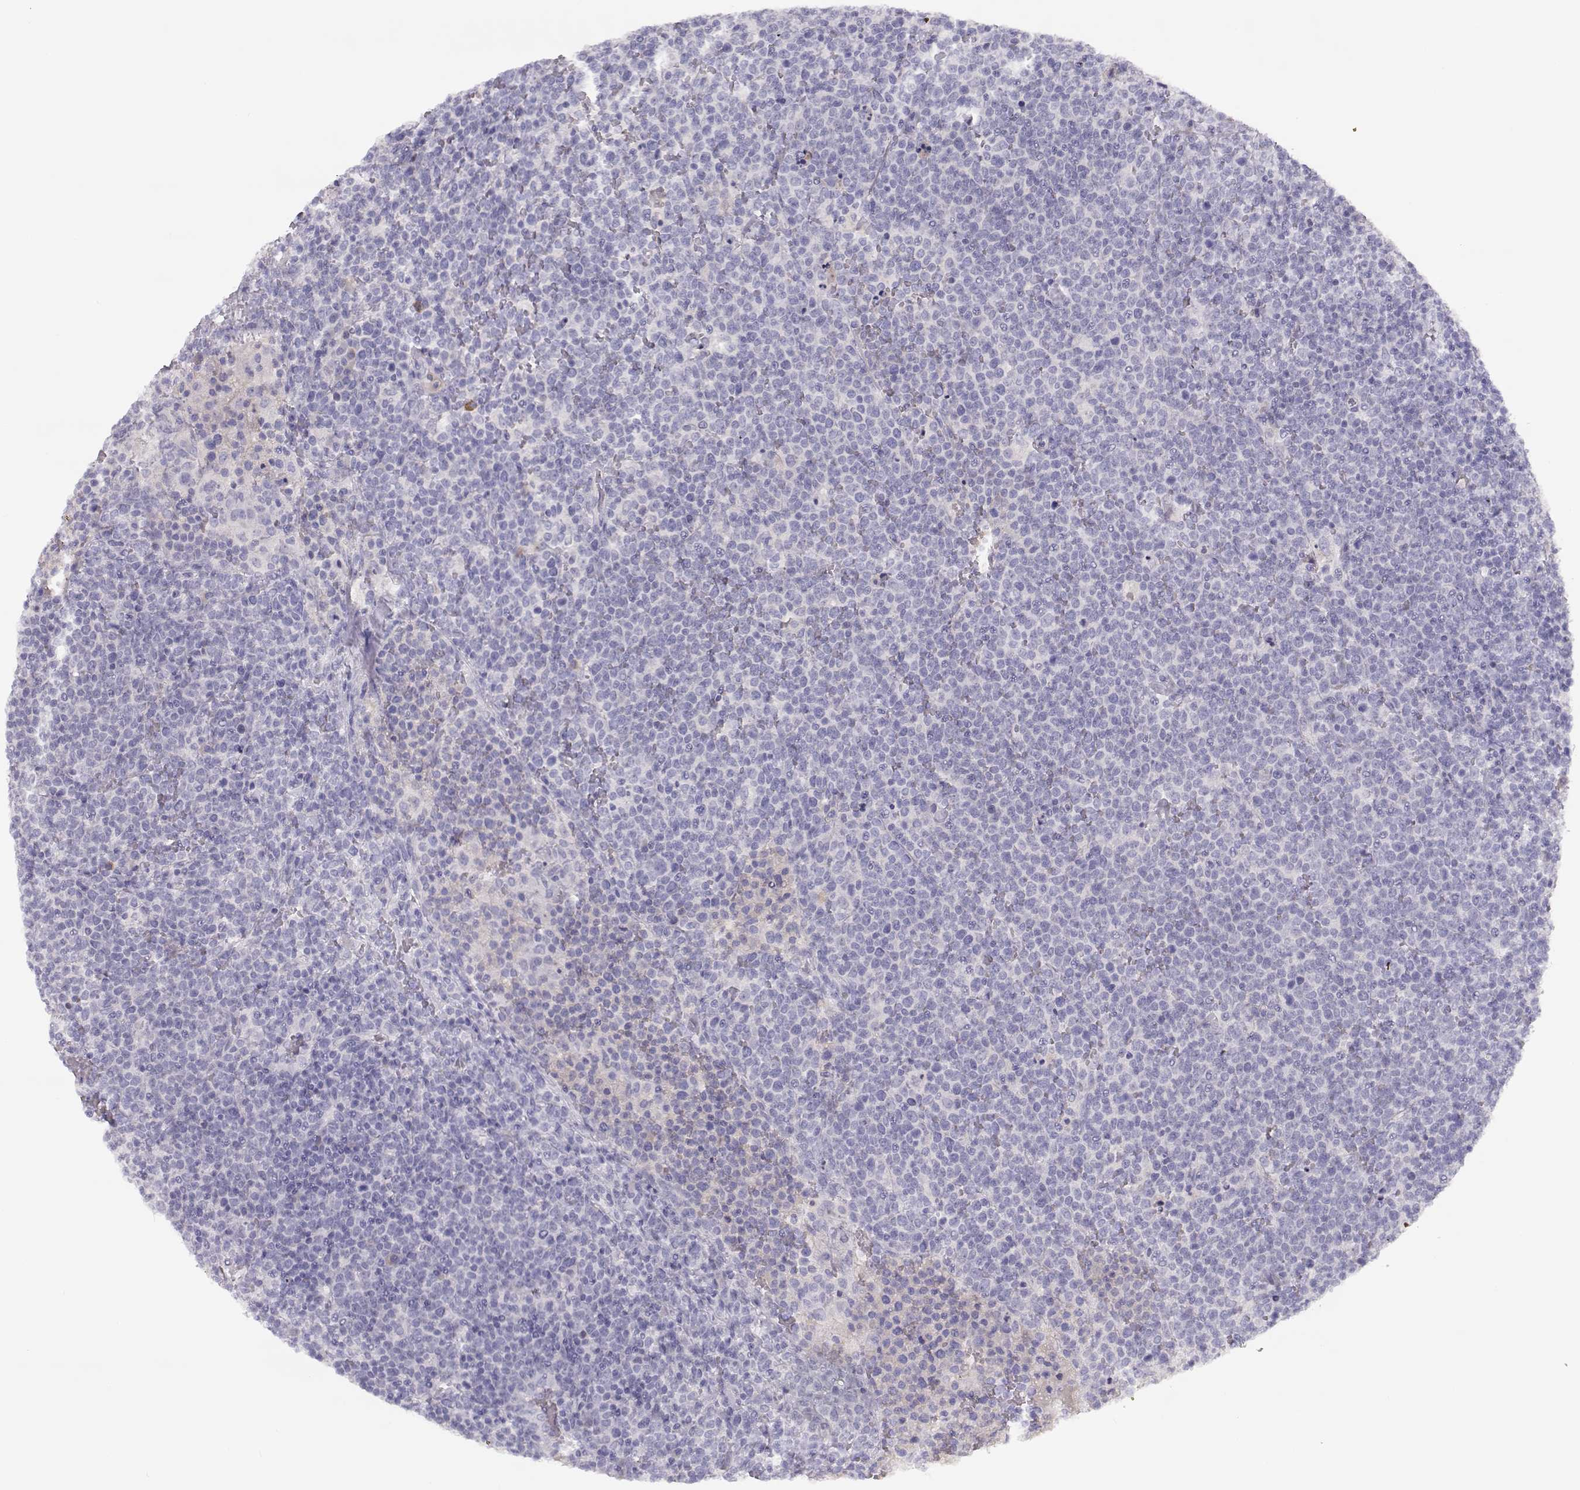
{"staining": {"intensity": "negative", "quantity": "none", "location": "none"}, "tissue": "lymphoma", "cell_type": "Tumor cells", "image_type": "cancer", "snomed": [{"axis": "morphology", "description": "Malignant lymphoma, non-Hodgkin's type, High grade"}, {"axis": "topography", "description": "Lymph node"}], "caption": "A photomicrograph of lymphoma stained for a protein shows no brown staining in tumor cells. Brightfield microscopy of immunohistochemistry stained with DAB (3,3'-diaminobenzidine) (brown) and hematoxylin (blue), captured at high magnification.", "gene": "SLCO6A1", "patient": {"sex": "male", "age": 61}}